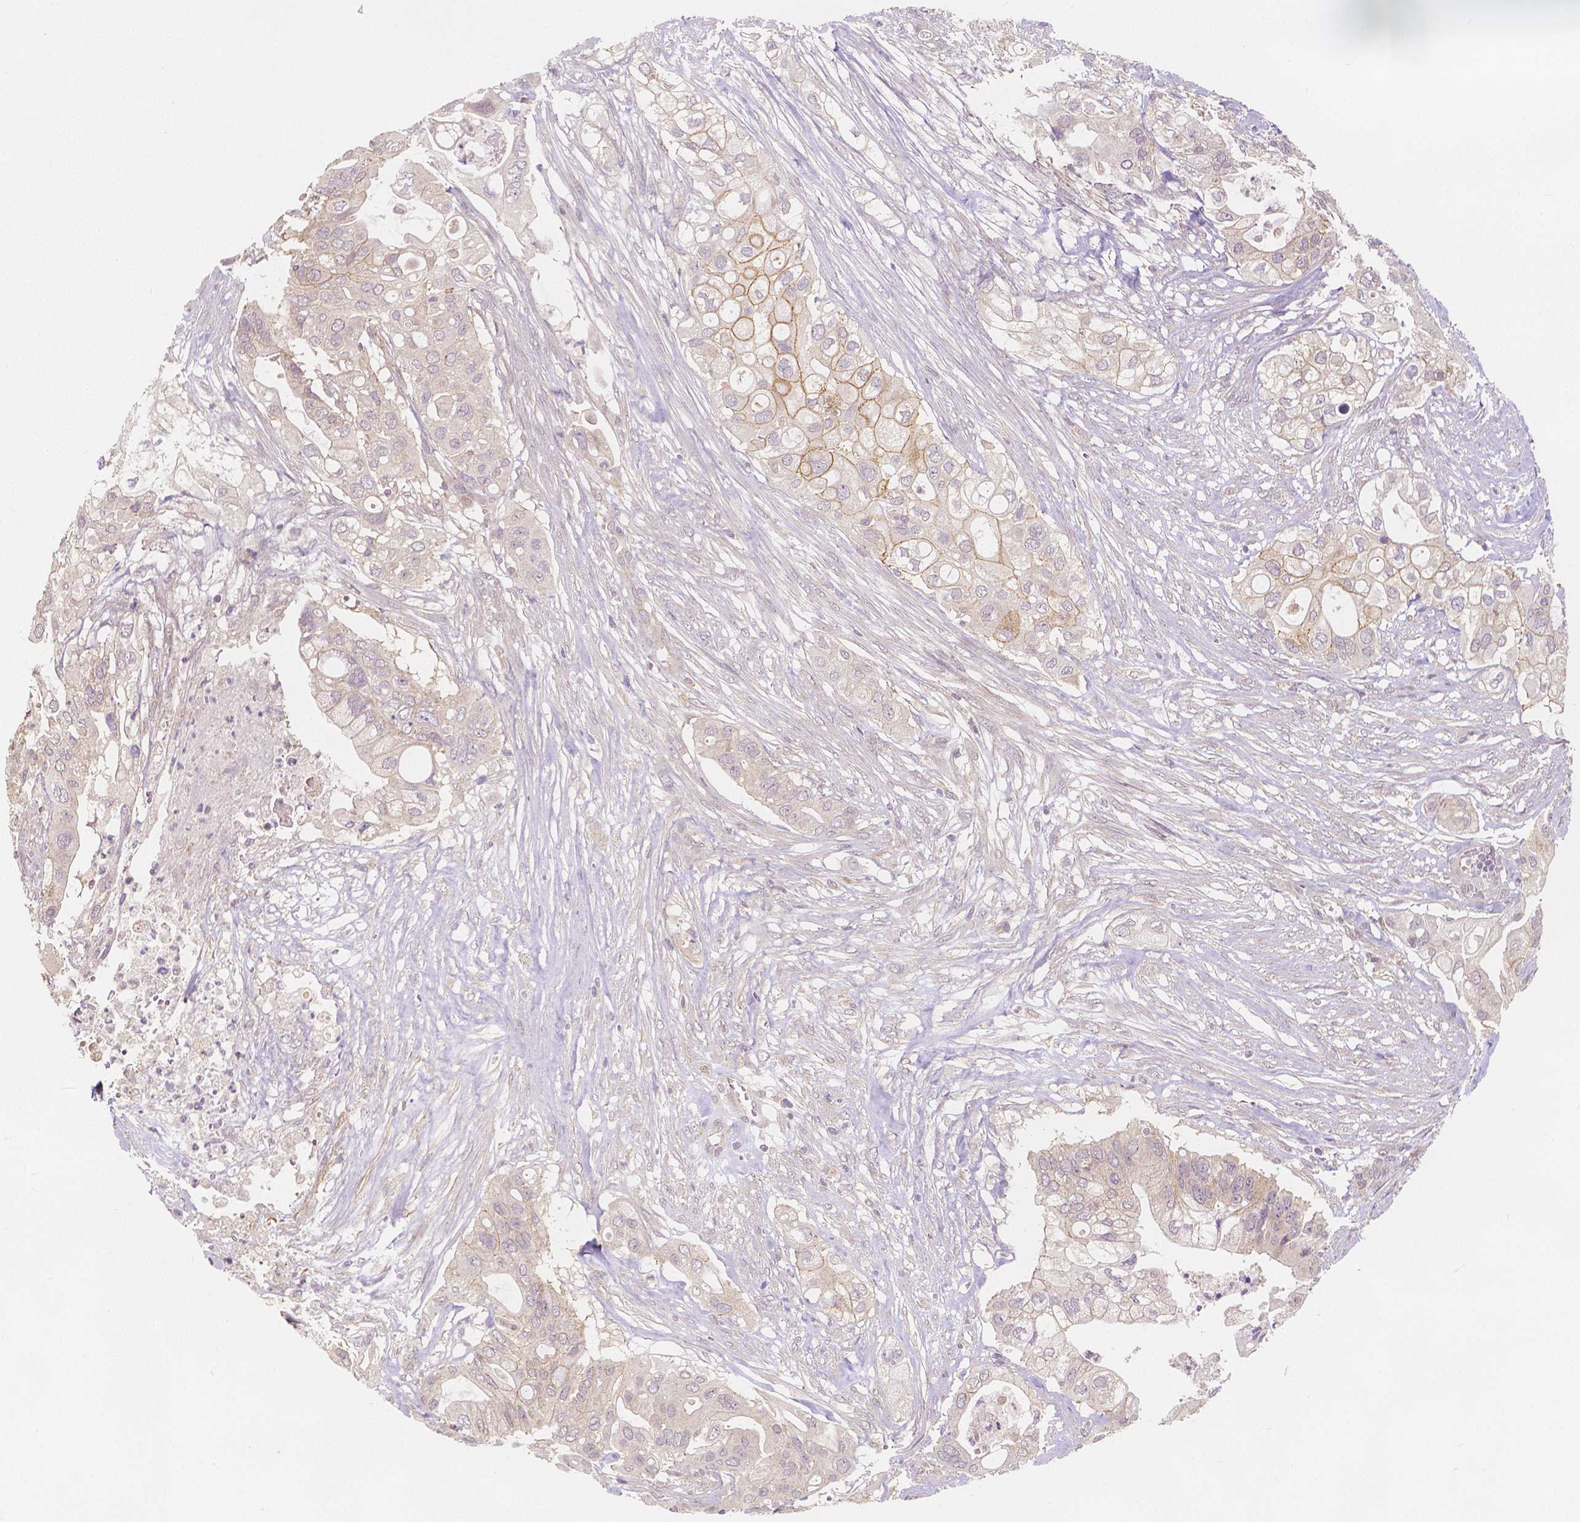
{"staining": {"intensity": "moderate", "quantity": "<25%", "location": "cytoplasmic/membranous"}, "tissue": "pancreatic cancer", "cell_type": "Tumor cells", "image_type": "cancer", "snomed": [{"axis": "morphology", "description": "Adenocarcinoma, NOS"}, {"axis": "topography", "description": "Pancreas"}], "caption": "DAB (3,3'-diaminobenzidine) immunohistochemical staining of human pancreatic adenocarcinoma demonstrates moderate cytoplasmic/membranous protein staining in approximately <25% of tumor cells.", "gene": "SNX12", "patient": {"sex": "female", "age": 72}}